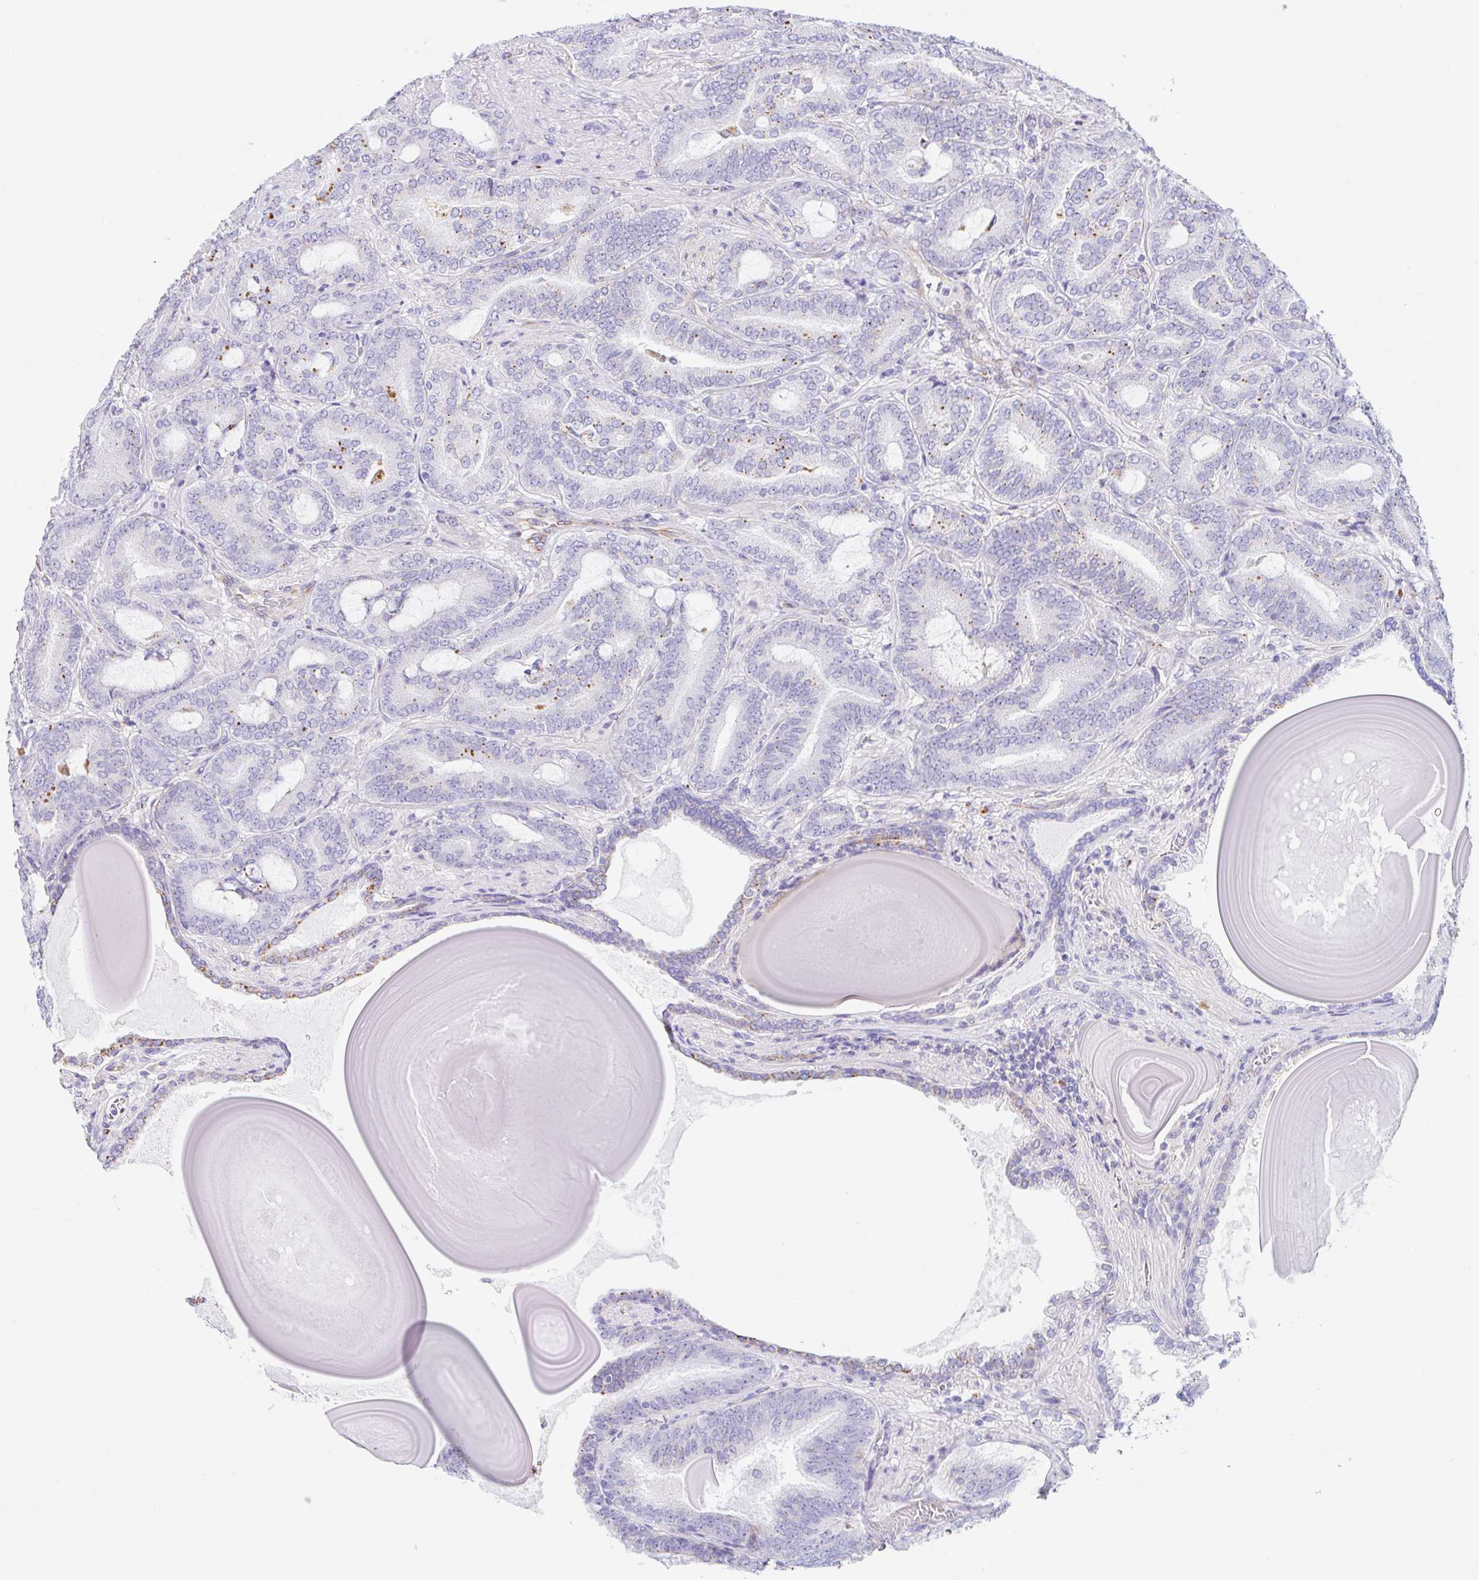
{"staining": {"intensity": "moderate", "quantity": "<25%", "location": "cytoplasmic/membranous"}, "tissue": "prostate cancer", "cell_type": "Tumor cells", "image_type": "cancer", "snomed": [{"axis": "morphology", "description": "Adenocarcinoma, High grade"}, {"axis": "topography", "description": "Prostate"}], "caption": "Prostate cancer (adenocarcinoma (high-grade)) was stained to show a protein in brown. There is low levels of moderate cytoplasmic/membranous staining in approximately <25% of tumor cells.", "gene": "DKK4", "patient": {"sex": "male", "age": 62}}